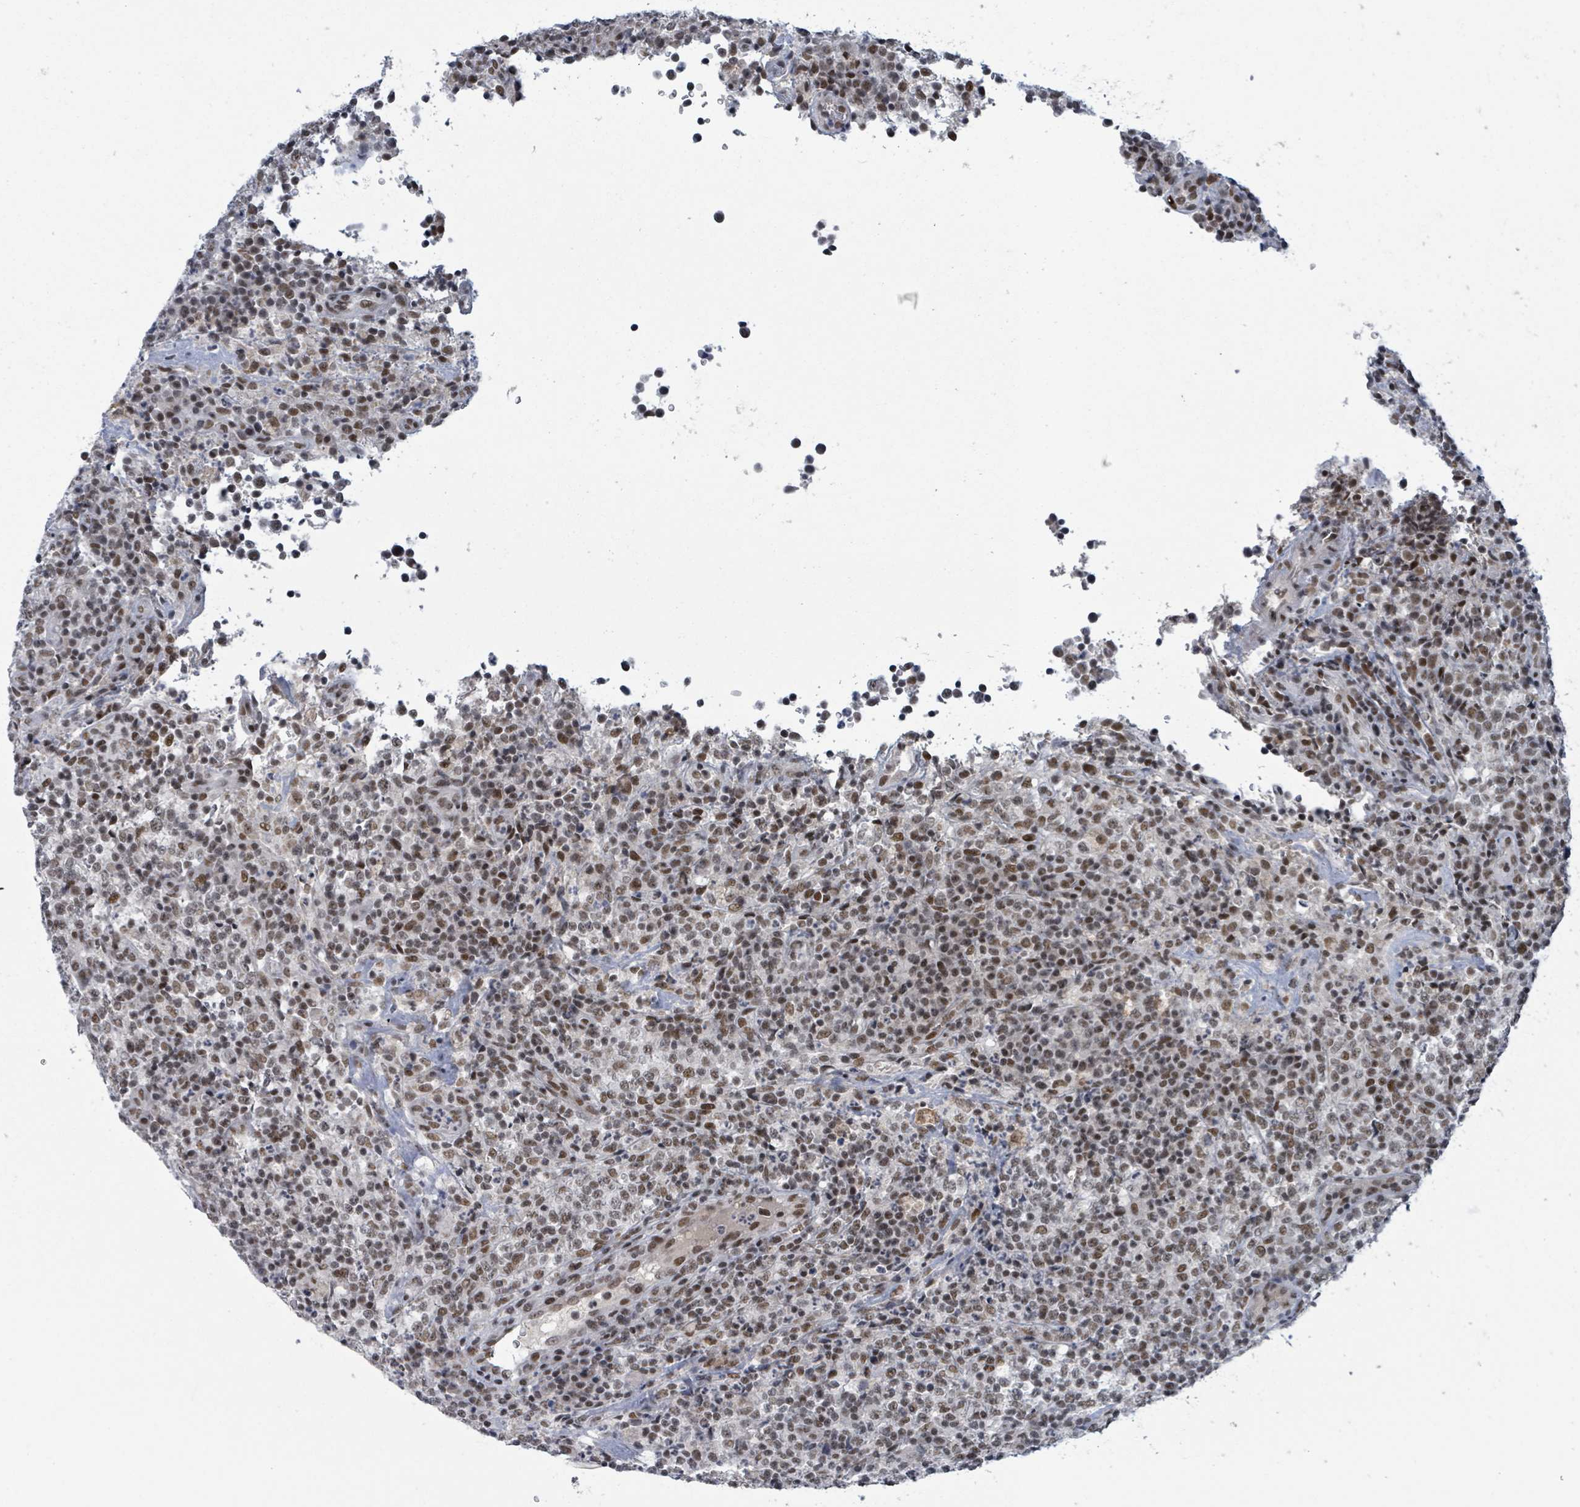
{"staining": {"intensity": "moderate", "quantity": ">75%", "location": "nuclear"}, "tissue": "lymphoma", "cell_type": "Tumor cells", "image_type": "cancer", "snomed": [{"axis": "morphology", "description": "Malignant lymphoma, non-Hodgkin's type, High grade"}, {"axis": "topography", "description": "Lymph node"}], "caption": "IHC image of lymphoma stained for a protein (brown), which demonstrates medium levels of moderate nuclear positivity in approximately >75% of tumor cells.", "gene": "BANP", "patient": {"sex": "male", "age": 54}}